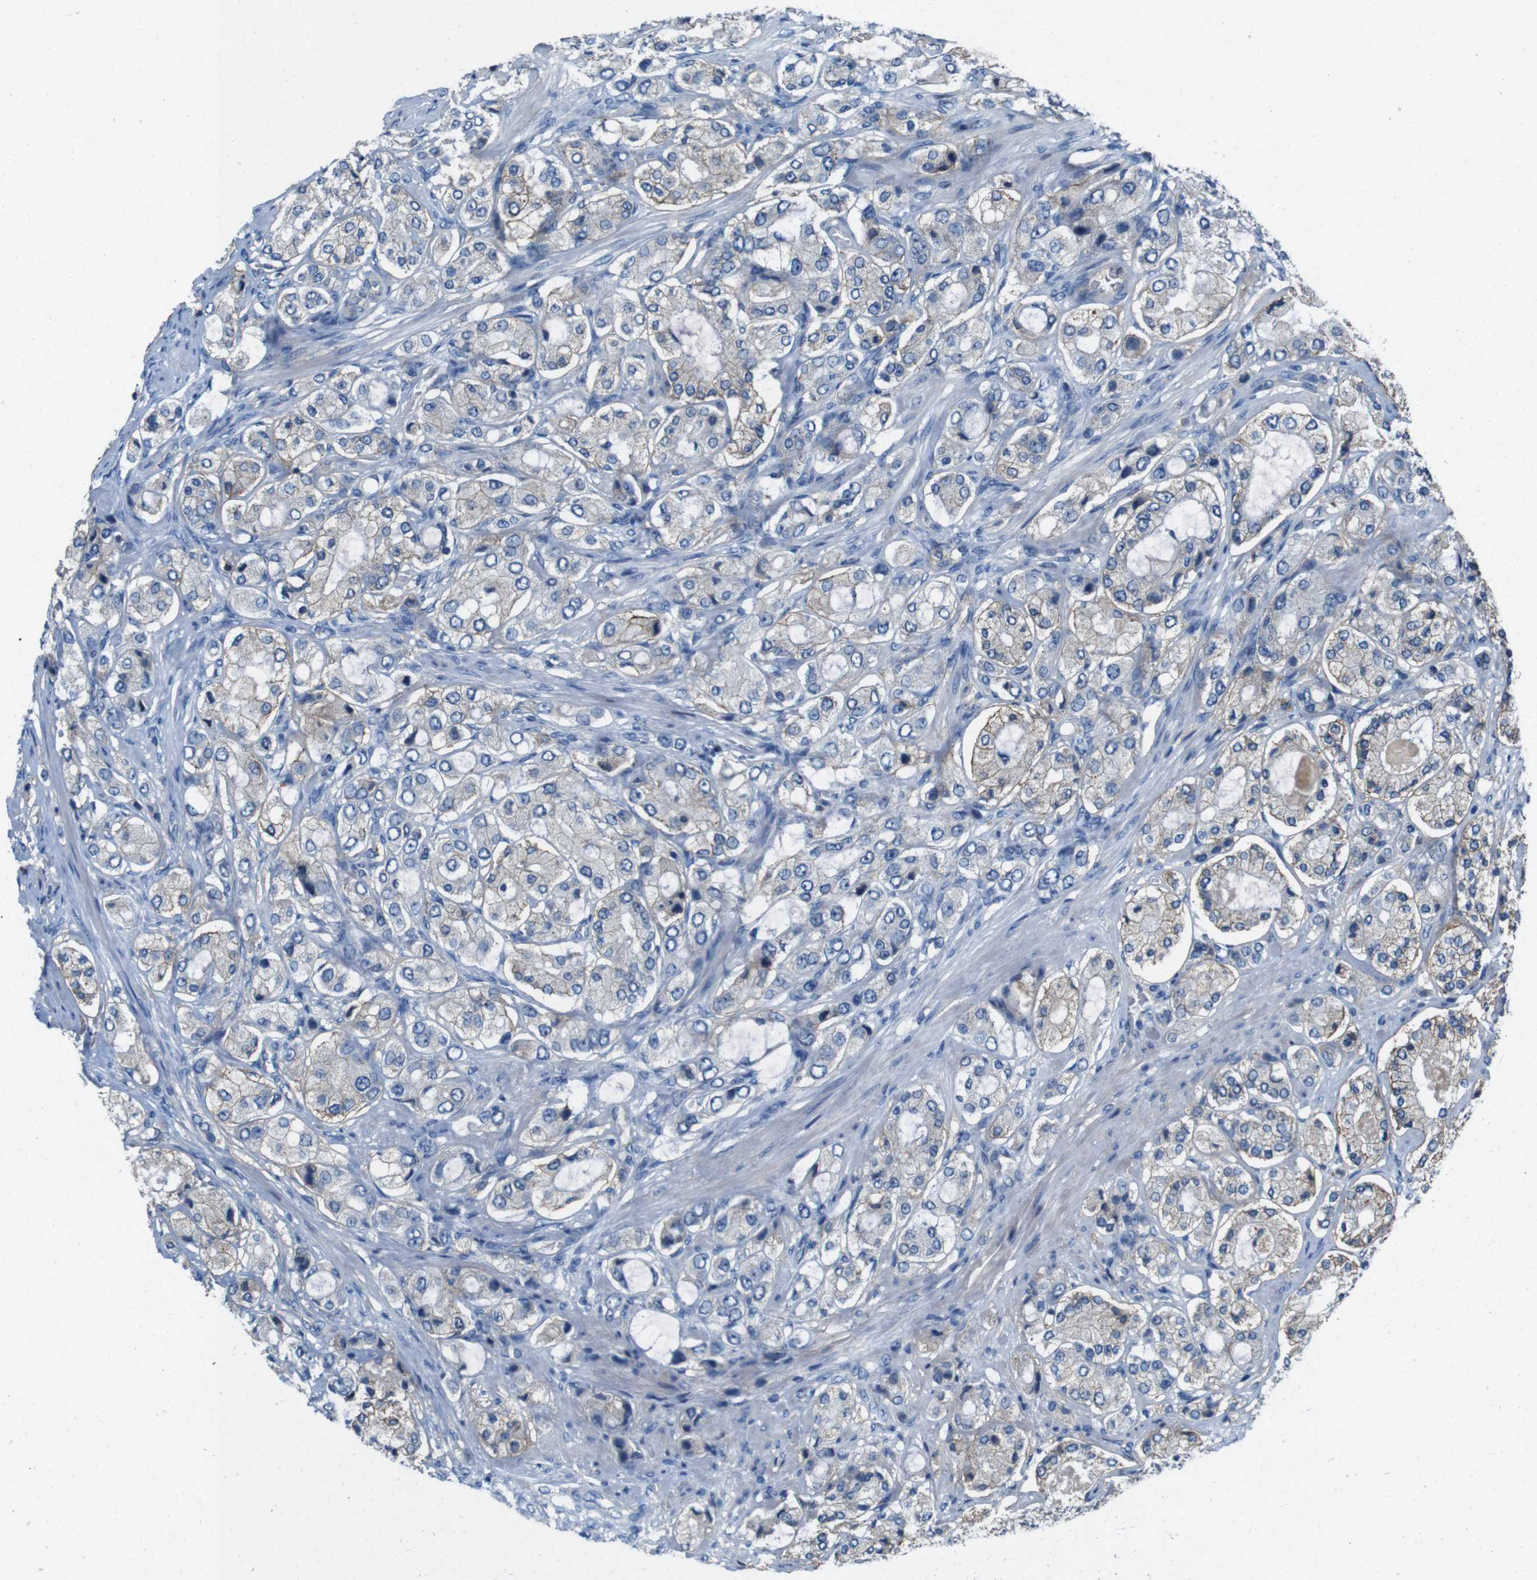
{"staining": {"intensity": "negative", "quantity": "none", "location": "none"}, "tissue": "prostate cancer", "cell_type": "Tumor cells", "image_type": "cancer", "snomed": [{"axis": "morphology", "description": "Adenocarcinoma, High grade"}, {"axis": "topography", "description": "Prostate"}], "caption": "Prostate cancer was stained to show a protein in brown. There is no significant expression in tumor cells. (Stains: DAB immunohistochemistry with hematoxylin counter stain, Microscopy: brightfield microscopy at high magnification).", "gene": "PVR", "patient": {"sex": "male", "age": 65}}